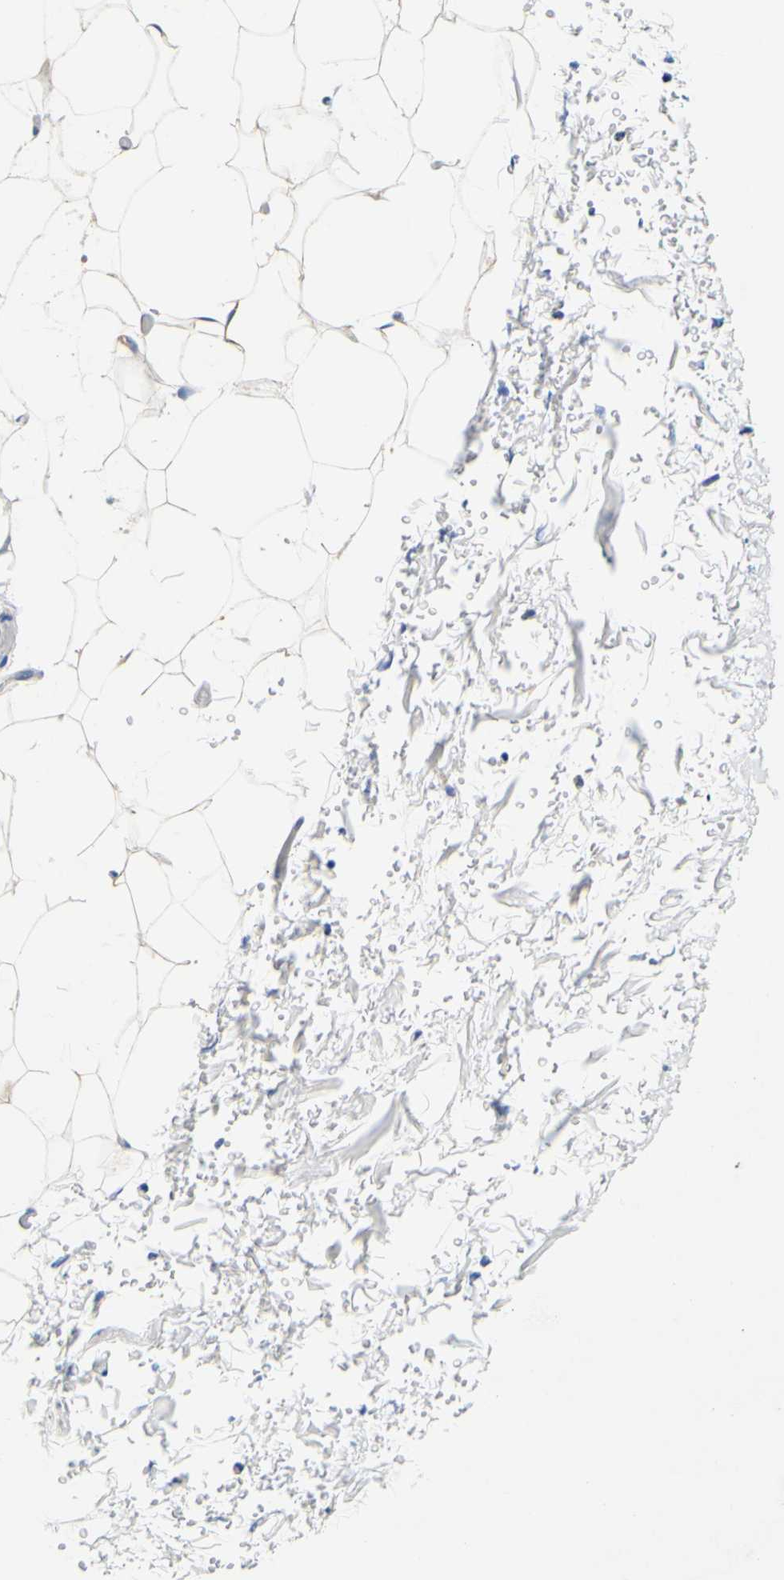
{"staining": {"intensity": "negative", "quantity": "none", "location": "none"}, "tissue": "adipose tissue", "cell_type": "Adipocytes", "image_type": "normal", "snomed": [{"axis": "morphology", "description": "Normal tissue, NOS"}, {"axis": "topography", "description": "Soft tissue"}], "caption": "Micrograph shows no protein positivity in adipocytes of normal adipose tissue.", "gene": "CAMK4", "patient": {"sex": "male", "age": 72}}